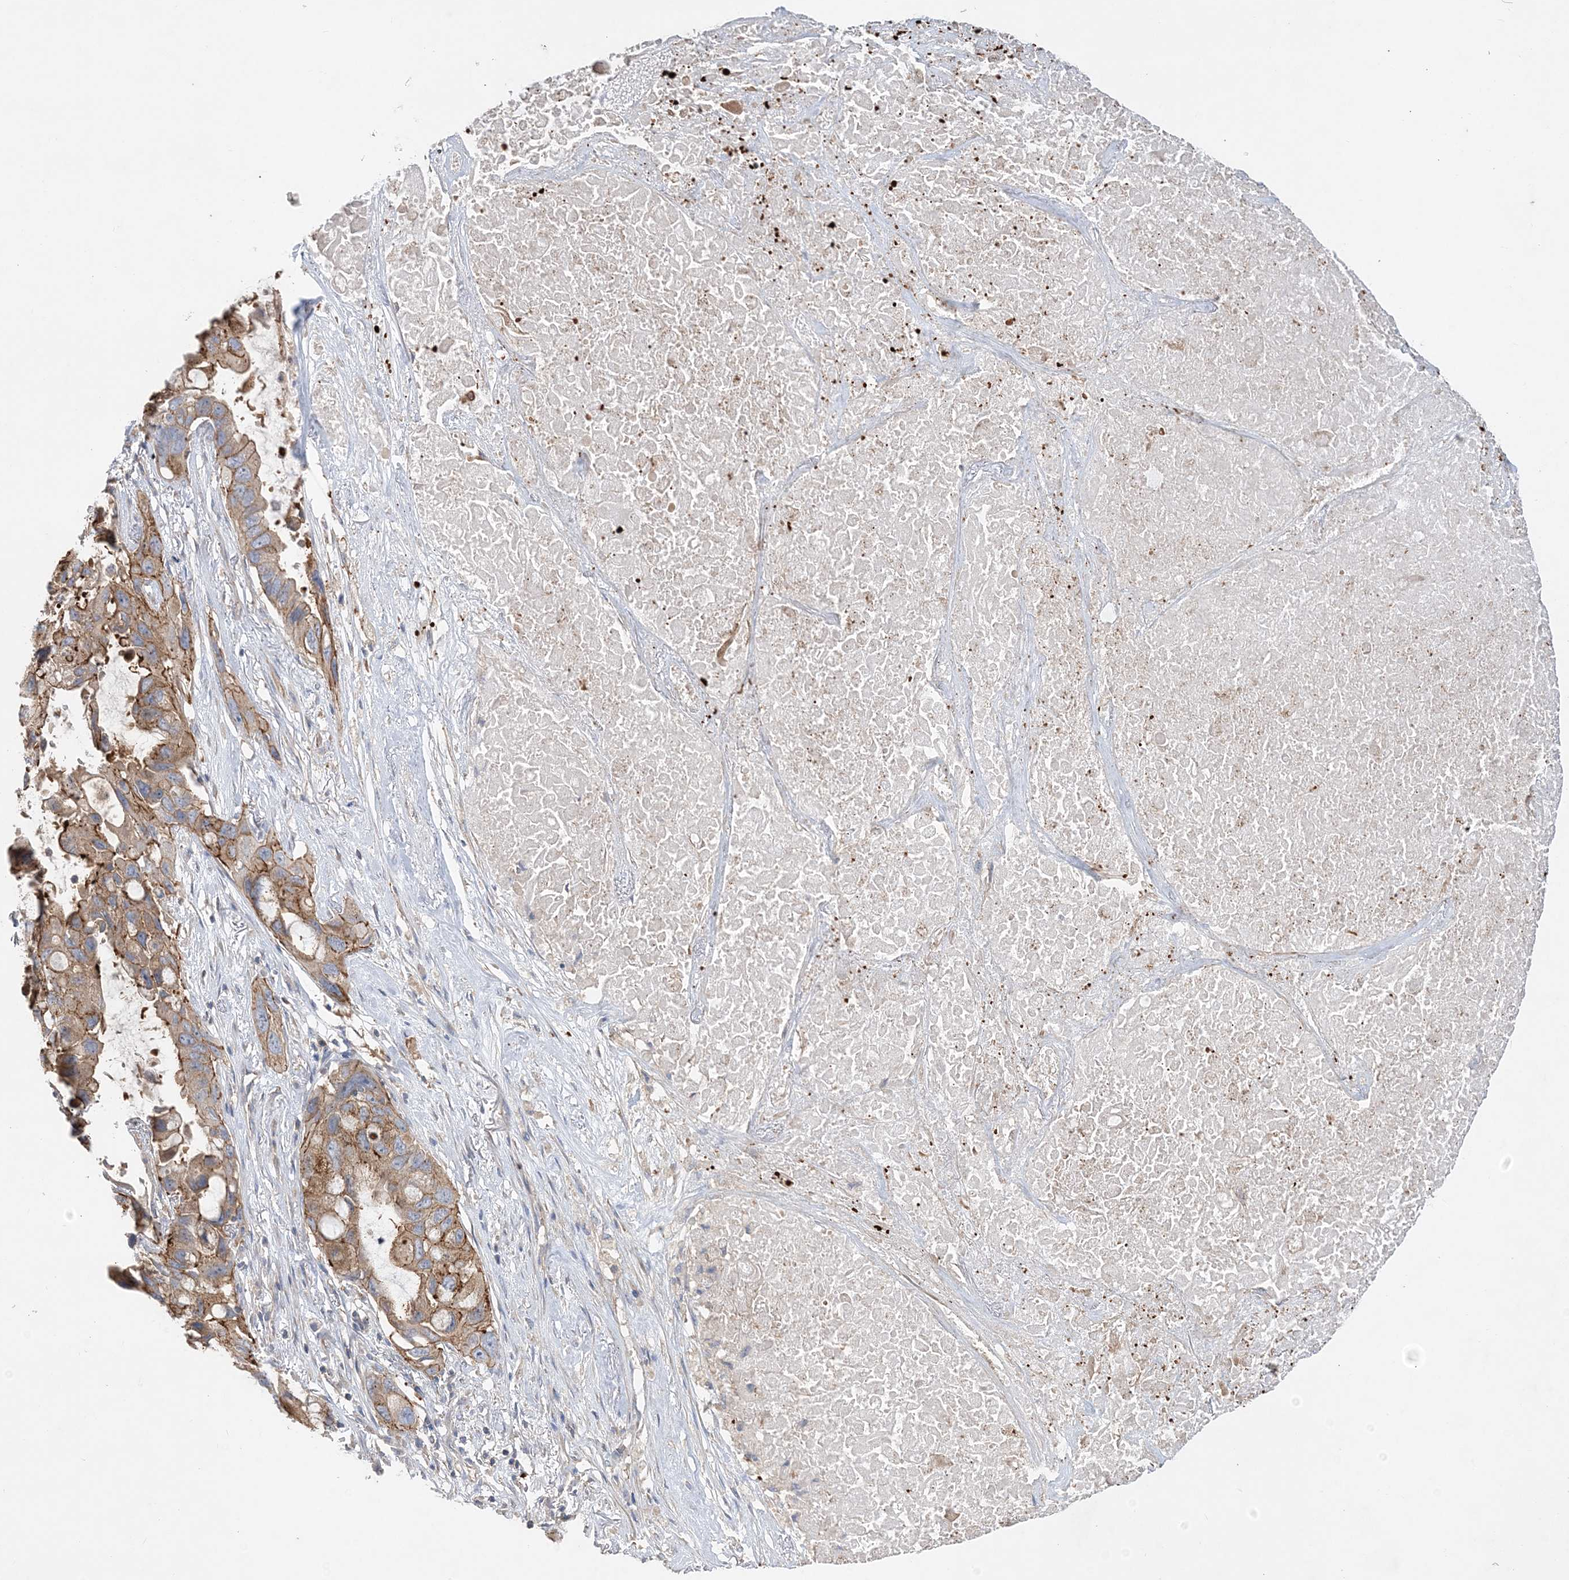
{"staining": {"intensity": "moderate", "quantity": ">75%", "location": "cytoplasmic/membranous"}, "tissue": "lung cancer", "cell_type": "Tumor cells", "image_type": "cancer", "snomed": [{"axis": "morphology", "description": "Squamous cell carcinoma, NOS"}, {"axis": "topography", "description": "Lung"}], "caption": "Lung cancer stained with a brown dye demonstrates moderate cytoplasmic/membranous positive positivity in about >75% of tumor cells.", "gene": "PIGC", "patient": {"sex": "female", "age": 73}}